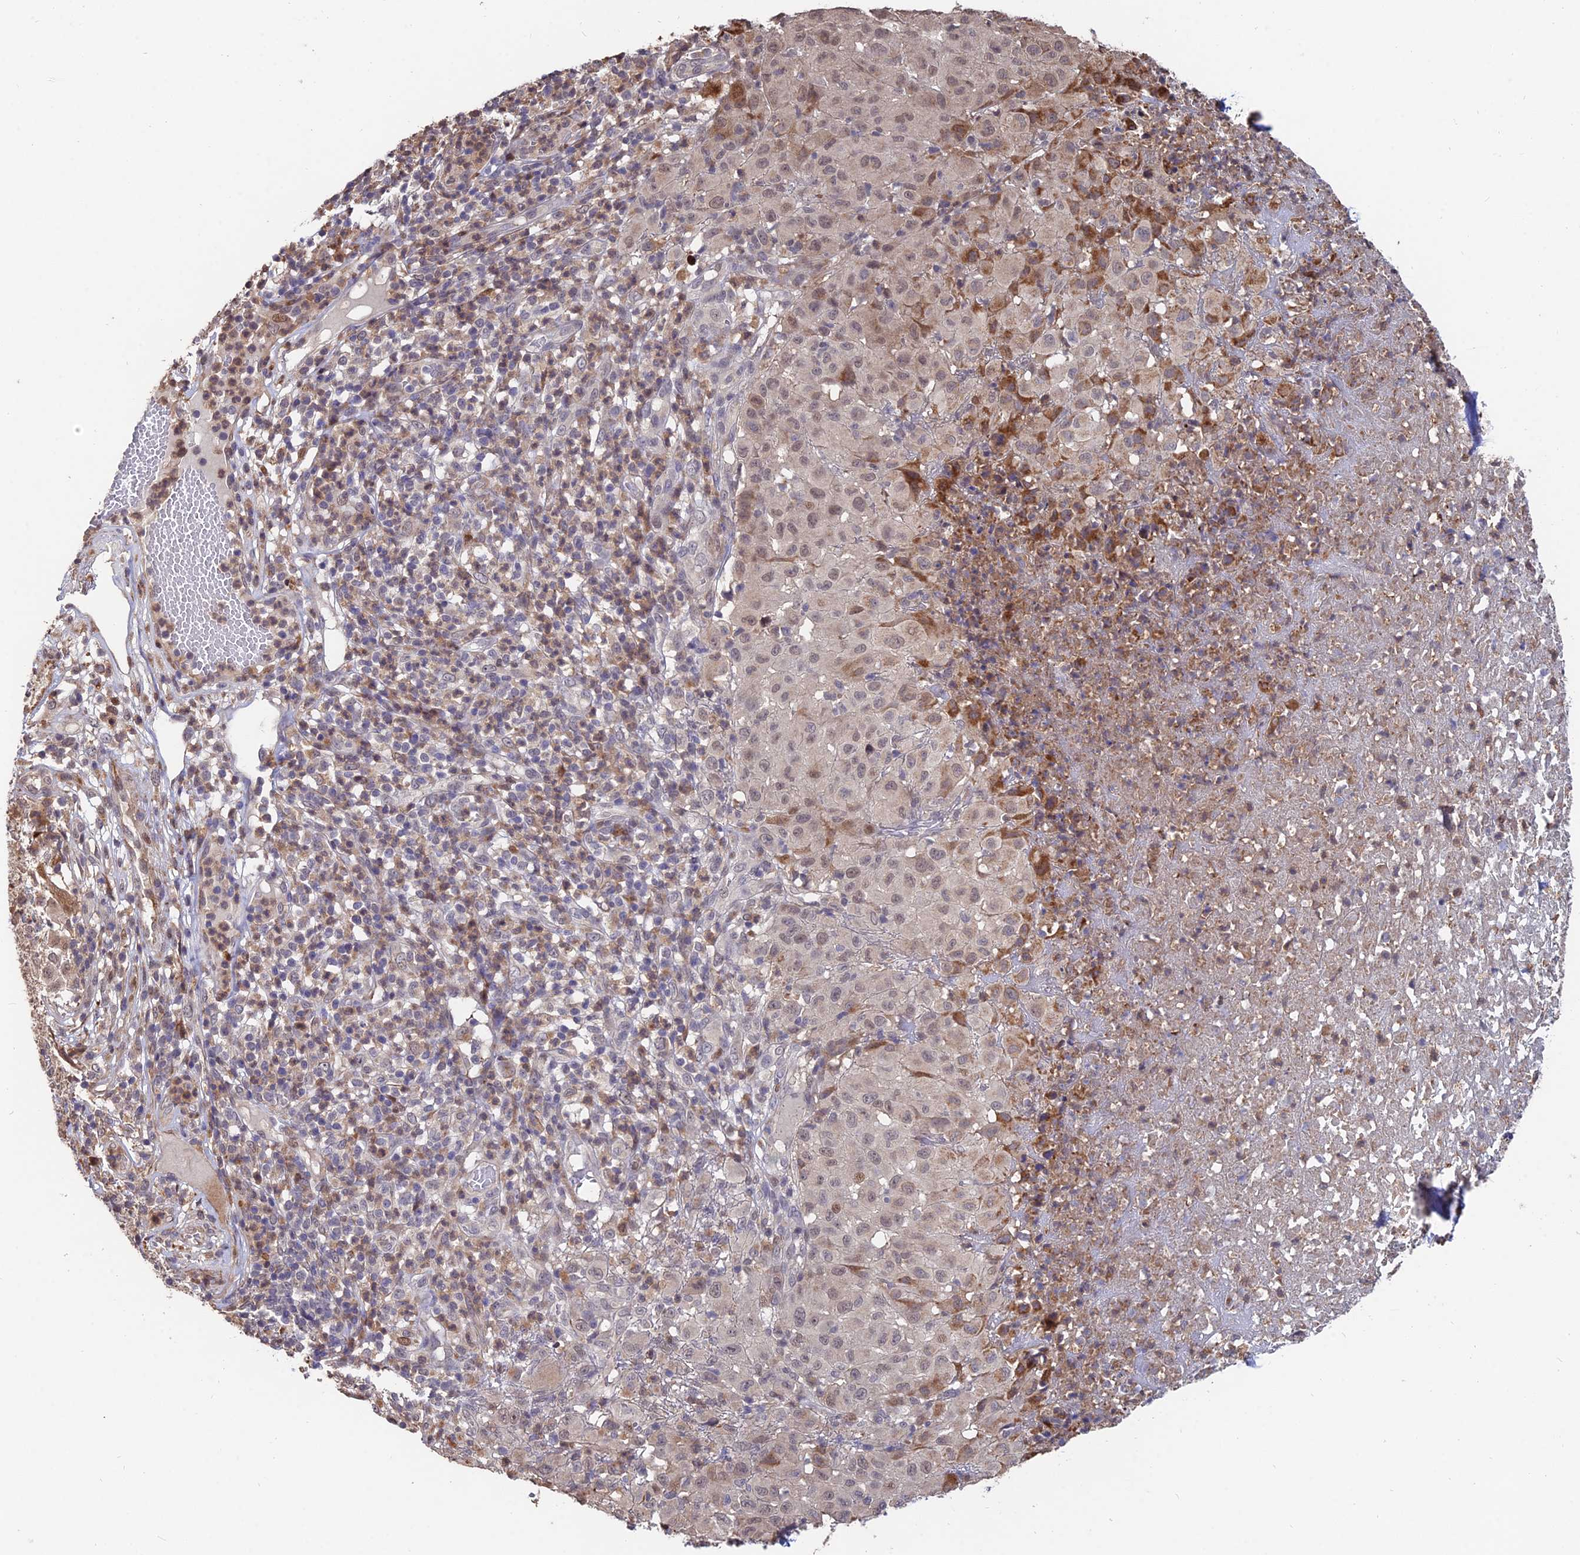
{"staining": {"intensity": "weak", "quantity": "25%-75%", "location": "nuclear"}, "tissue": "melanoma", "cell_type": "Tumor cells", "image_type": "cancer", "snomed": [{"axis": "morphology", "description": "Malignant melanoma, NOS"}, {"axis": "topography", "description": "Skin"}], "caption": "About 25%-75% of tumor cells in human melanoma display weak nuclear protein expression as visualized by brown immunohistochemical staining.", "gene": "ACTR5", "patient": {"sex": "male", "age": 73}}